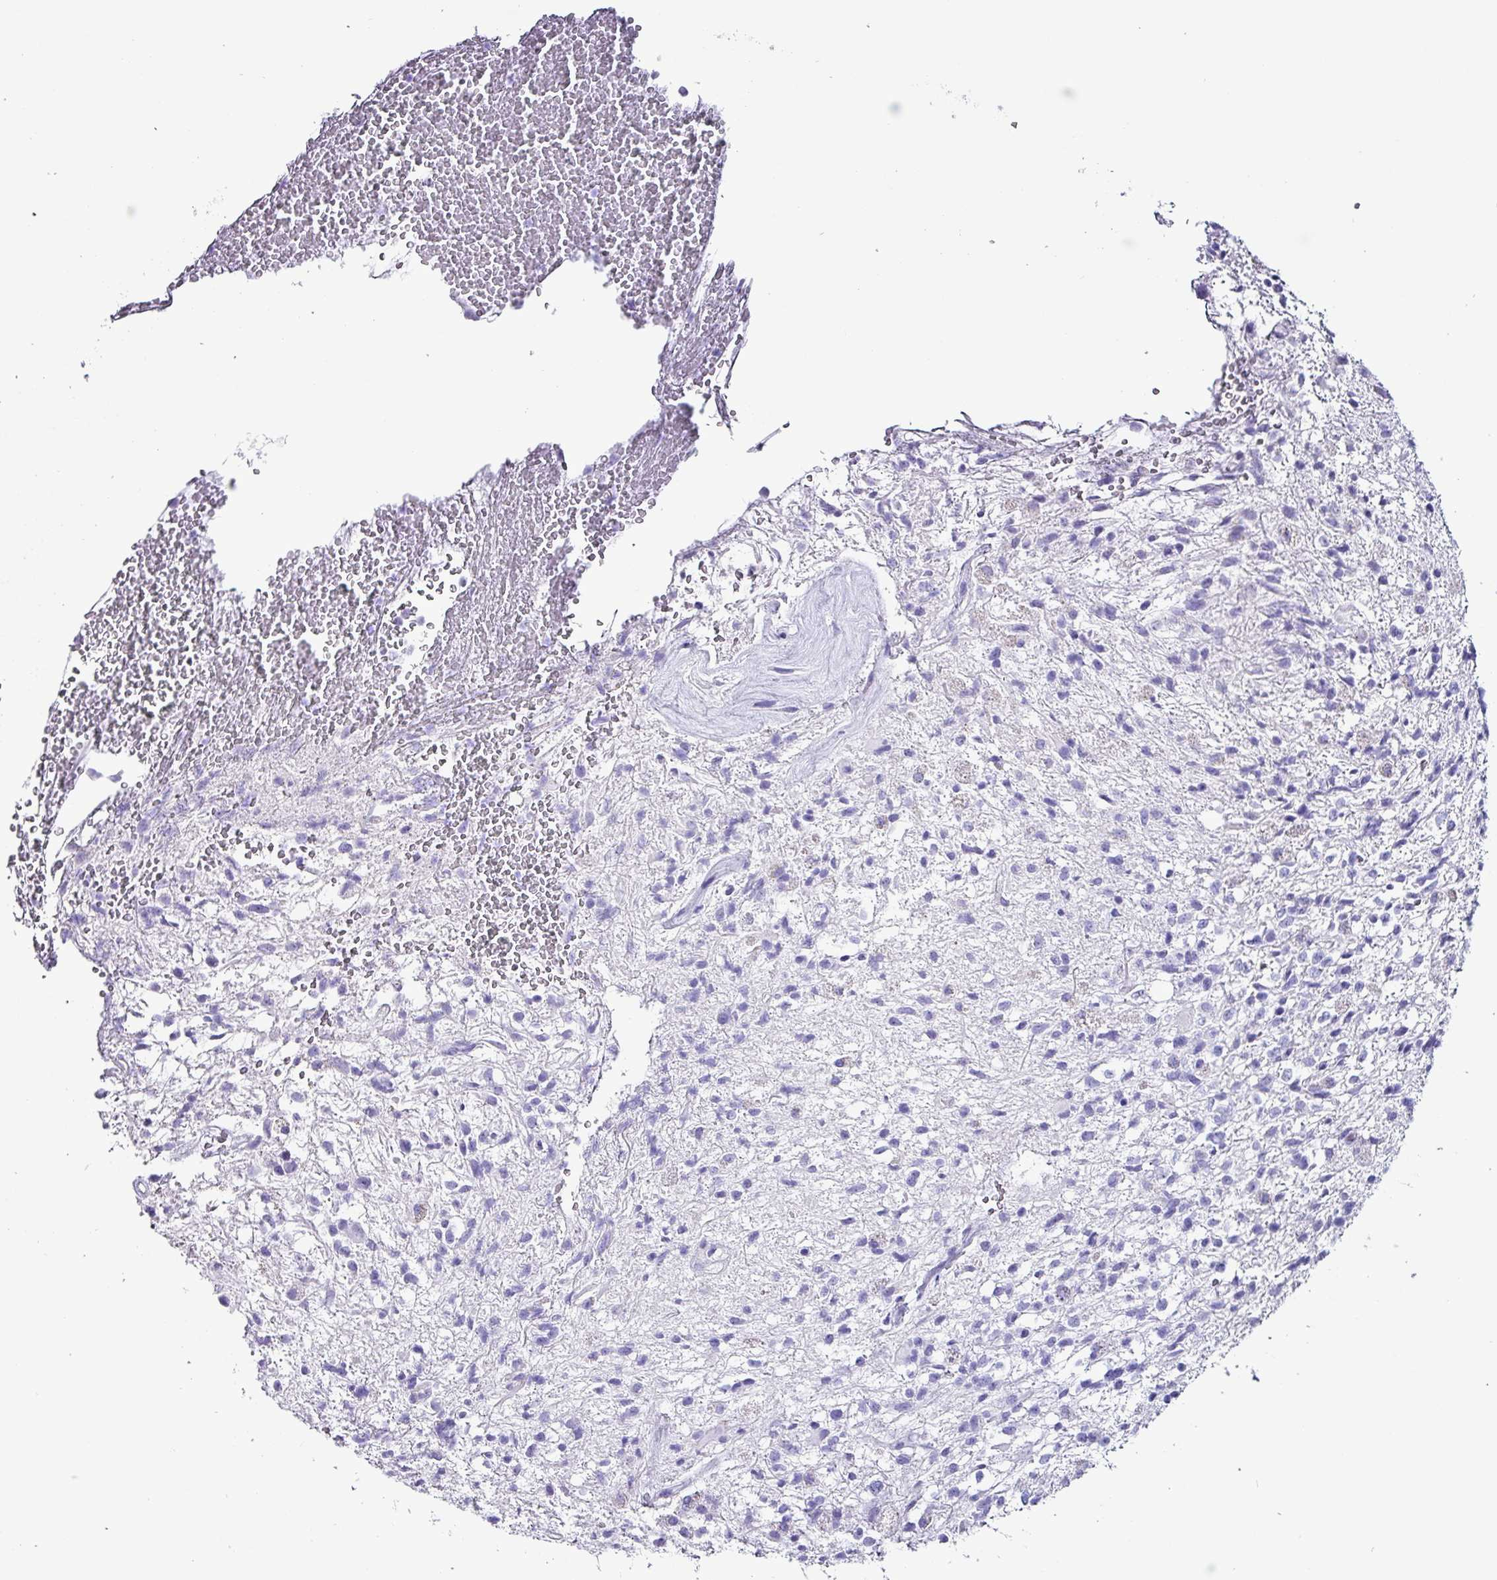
{"staining": {"intensity": "negative", "quantity": "none", "location": "none"}, "tissue": "glioma", "cell_type": "Tumor cells", "image_type": "cancer", "snomed": [{"axis": "morphology", "description": "Glioma, malignant, High grade"}, {"axis": "topography", "description": "Brain"}], "caption": "Malignant glioma (high-grade) stained for a protein using immunohistochemistry exhibits no staining tumor cells.", "gene": "KRT6C", "patient": {"sex": "male", "age": 56}}